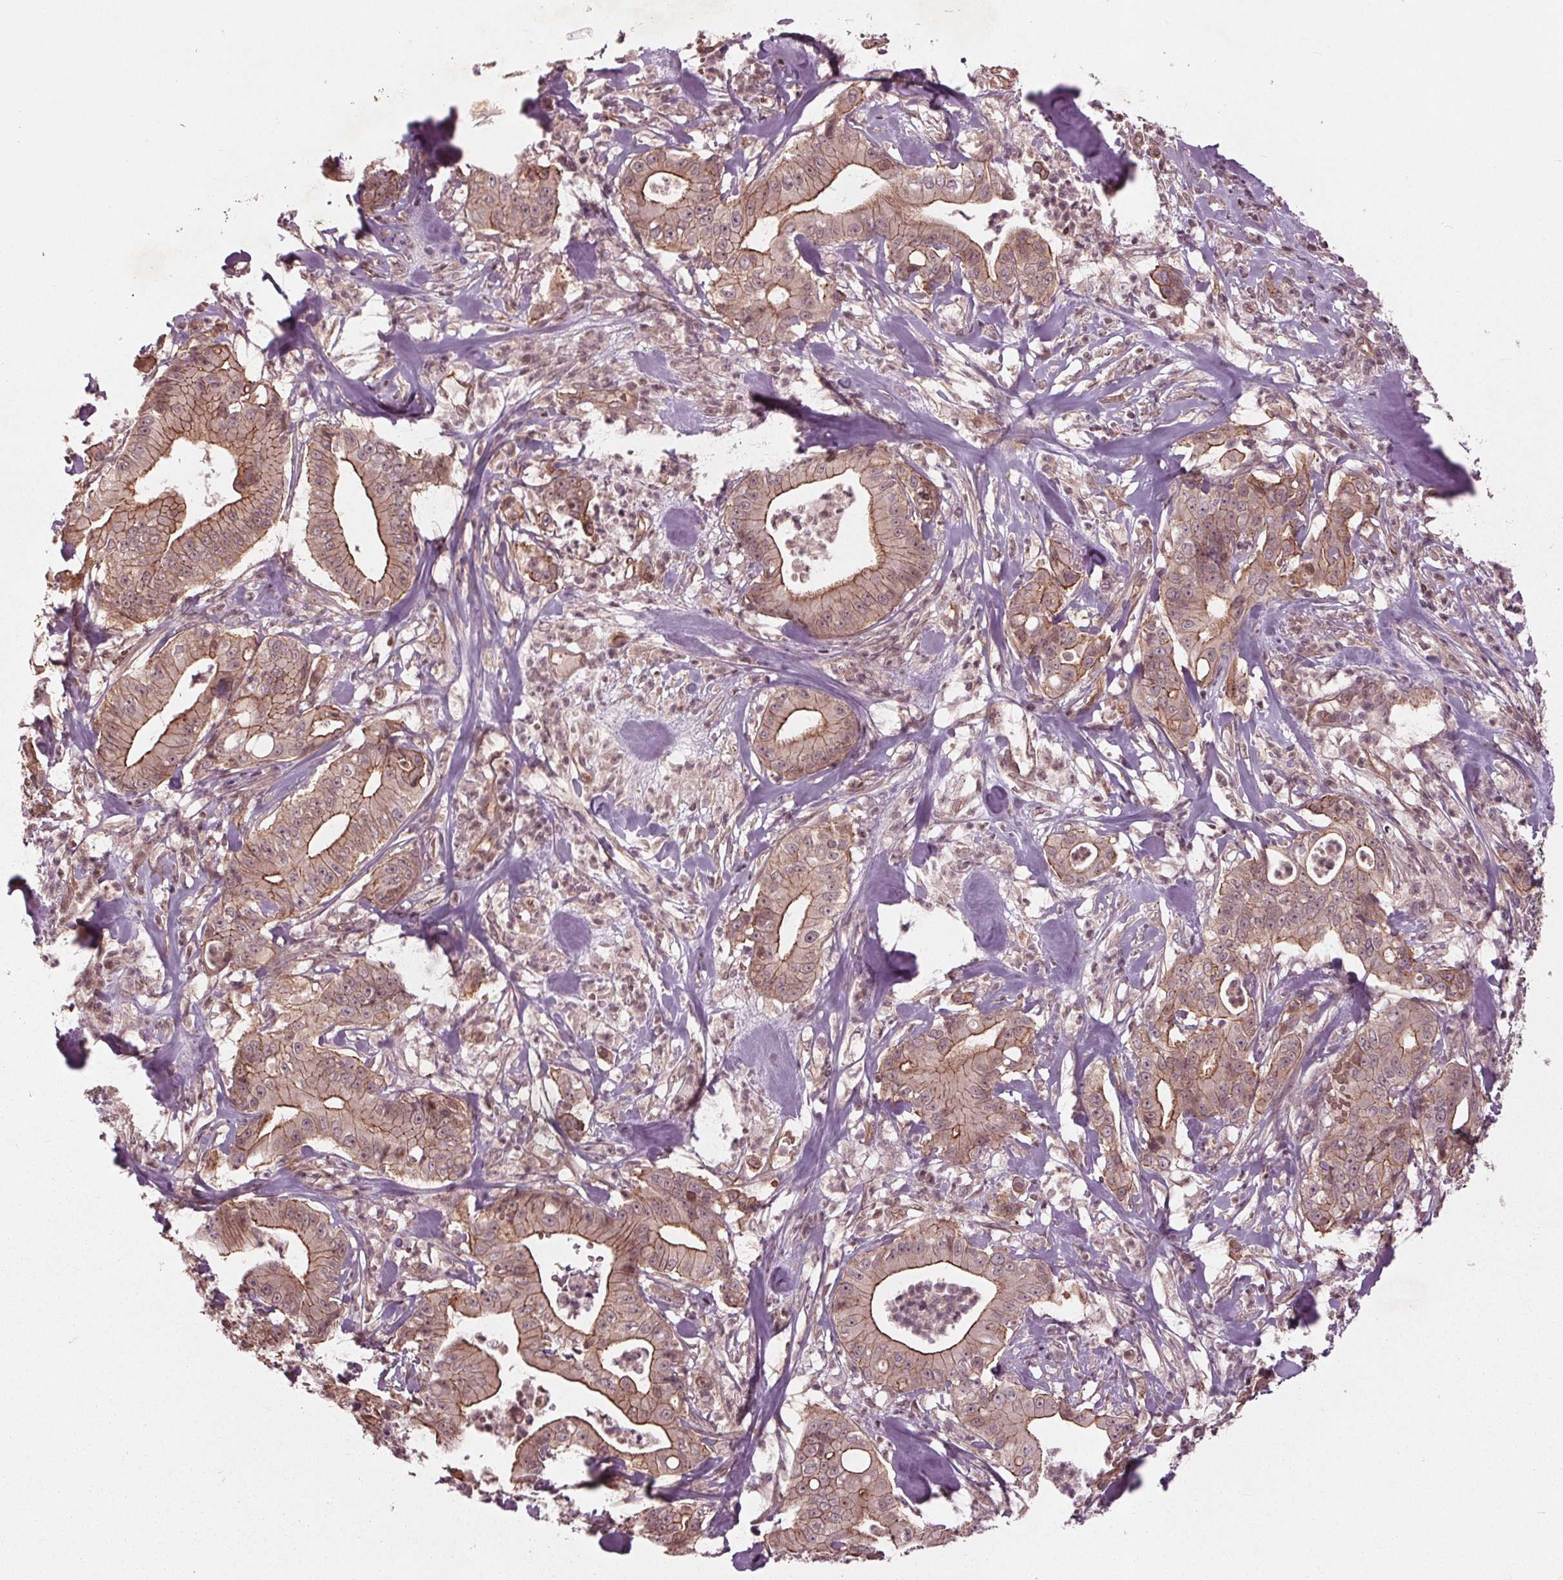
{"staining": {"intensity": "moderate", "quantity": ">75%", "location": "cytoplasmic/membranous"}, "tissue": "pancreatic cancer", "cell_type": "Tumor cells", "image_type": "cancer", "snomed": [{"axis": "morphology", "description": "Adenocarcinoma, NOS"}, {"axis": "topography", "description": "Pancreas"}], "caption": "An immunohistochemistry image of neoplastic tissue is shown. Protein staining in brown highlights moderate cytoplasmic/membranous positivity in pancreatic adenocarcinoma within tumor cells.", "gene": "BTBD1", "patient": {"sex": "male", "age": 71}}